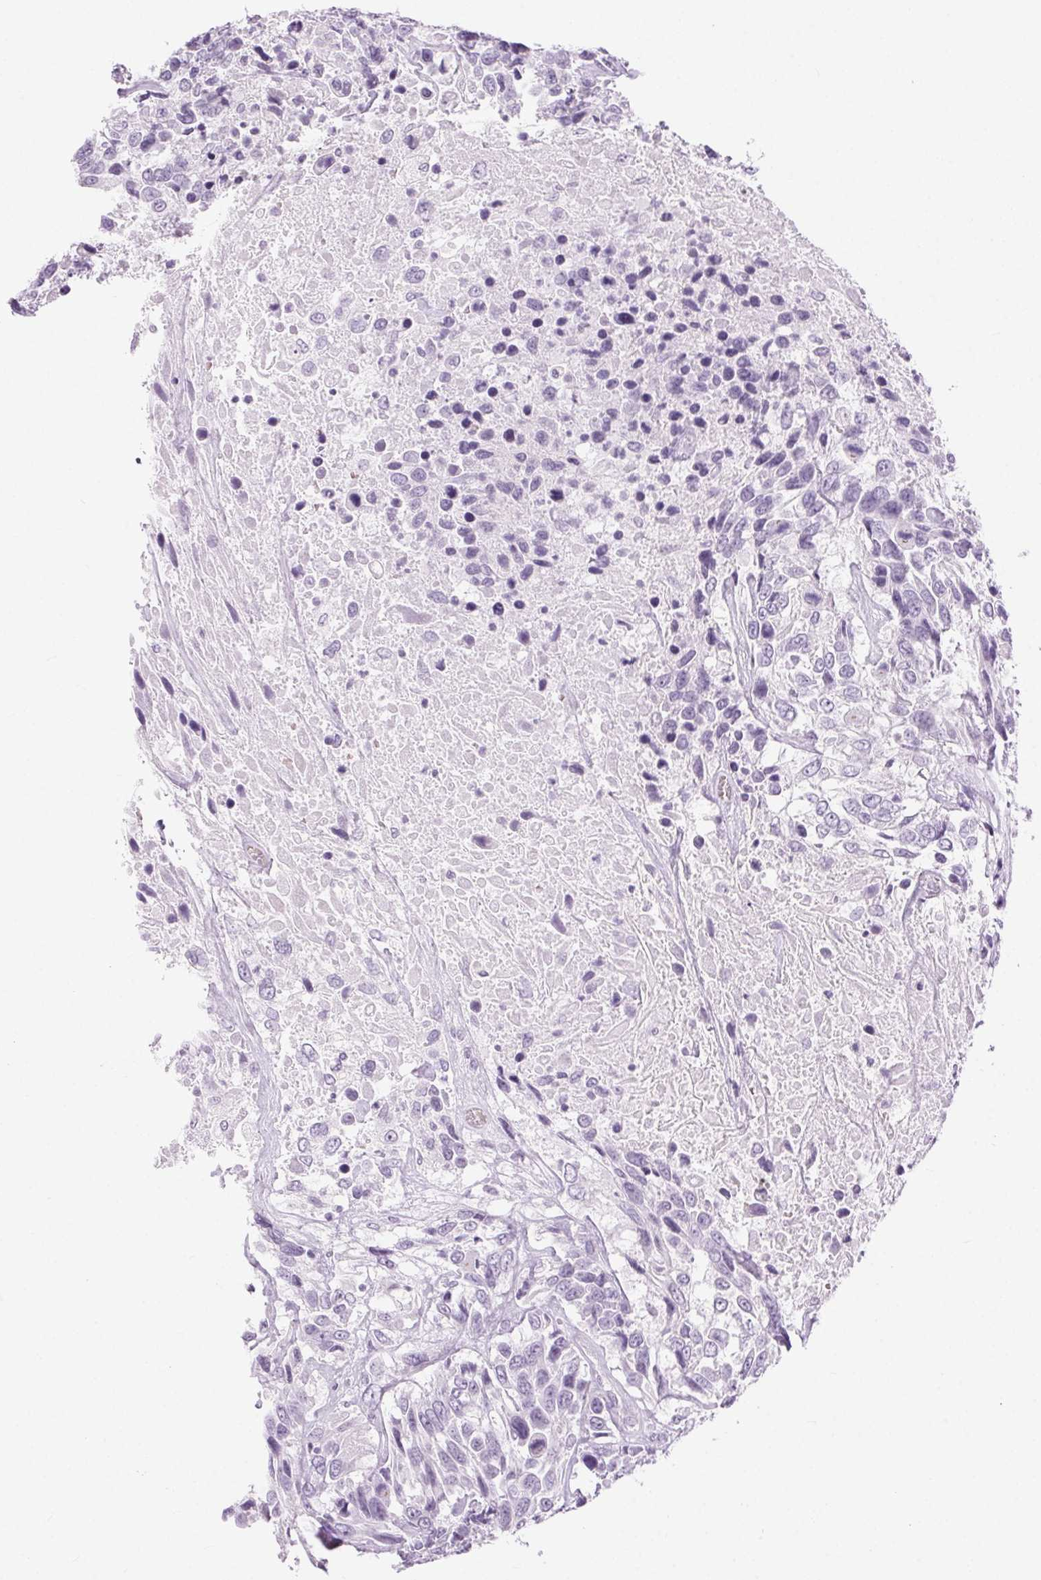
{"staining": {"intensity": "negative", "quantity": "none", "location": "none"}, "tissue": "urothelial cancer", "cell_type": "Tumor cells", "image_type": "cancer", "snomed": [{"axis": "morphology", "description": "Urothelial carcinoma, High grade"}, {"axis": "topography", "description": "Urinary bladder"}], "caption": "Tumor cells show no significant expression in high-grade urothelial carcinoma.", "gene": "BEND2", "patient": {"sex": "female", "age": 70}}